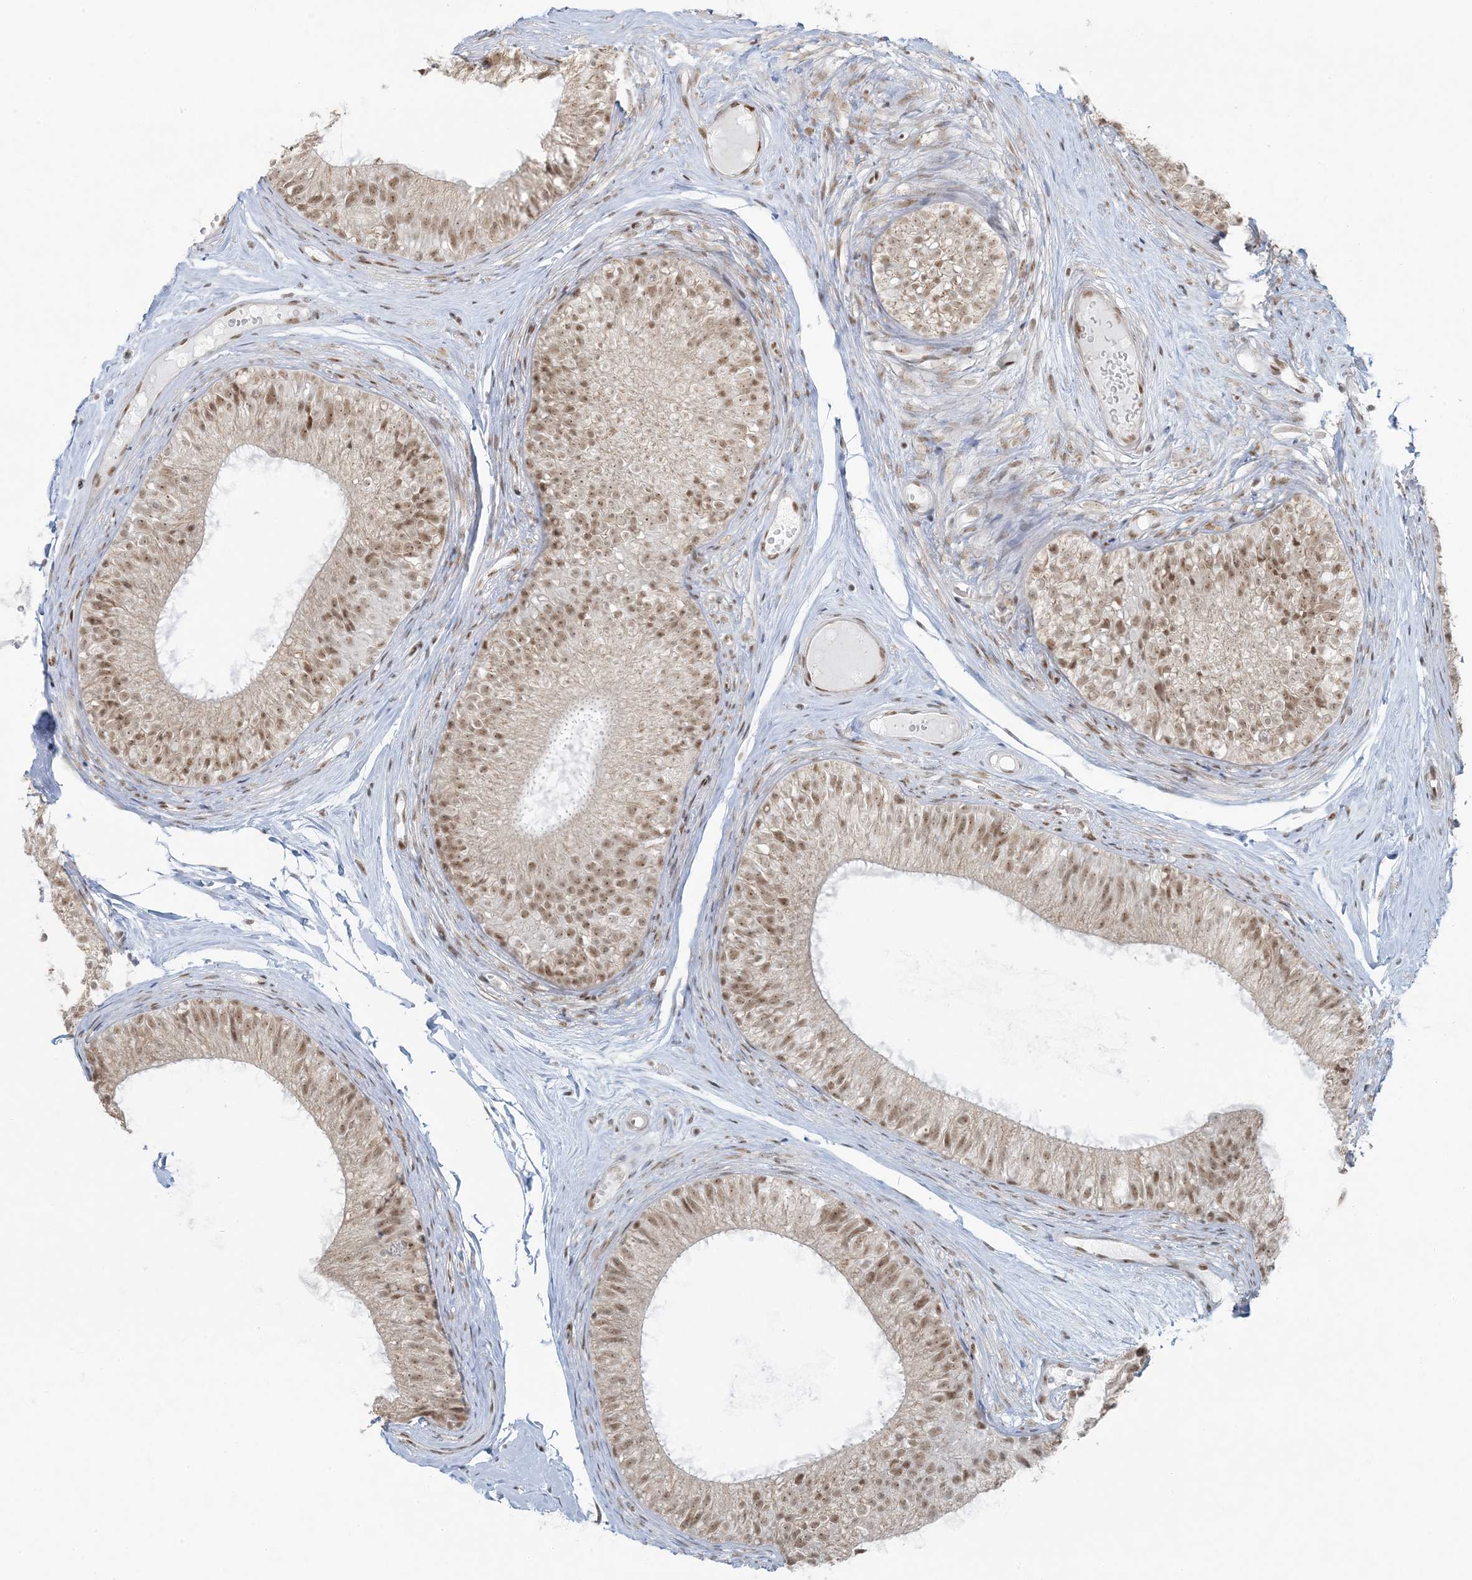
{"staining": {"intensity": "moderate", "quantity": ">75%", "location": "nuclear"}, "tissue": "epididymis", "cell_type": "Glandular cells", "image_type": "normal", "snomed": [{"axis": "morphology", "description": "Normal tissue, NOS"}, {"axis": "morphology", "description": "Seminoma in situ"}, {"axis": "topography", "description": "Testis"}, {"axis": "topography", "description": "Epididymis"}], "caption": "Protein staining by IHC reveals moderate nuclear expression in approximately >75% of glandular cells in unremarkable epididymis.", "gene": "ZNF787", "patient": {"sex": "male", "age": 28}}